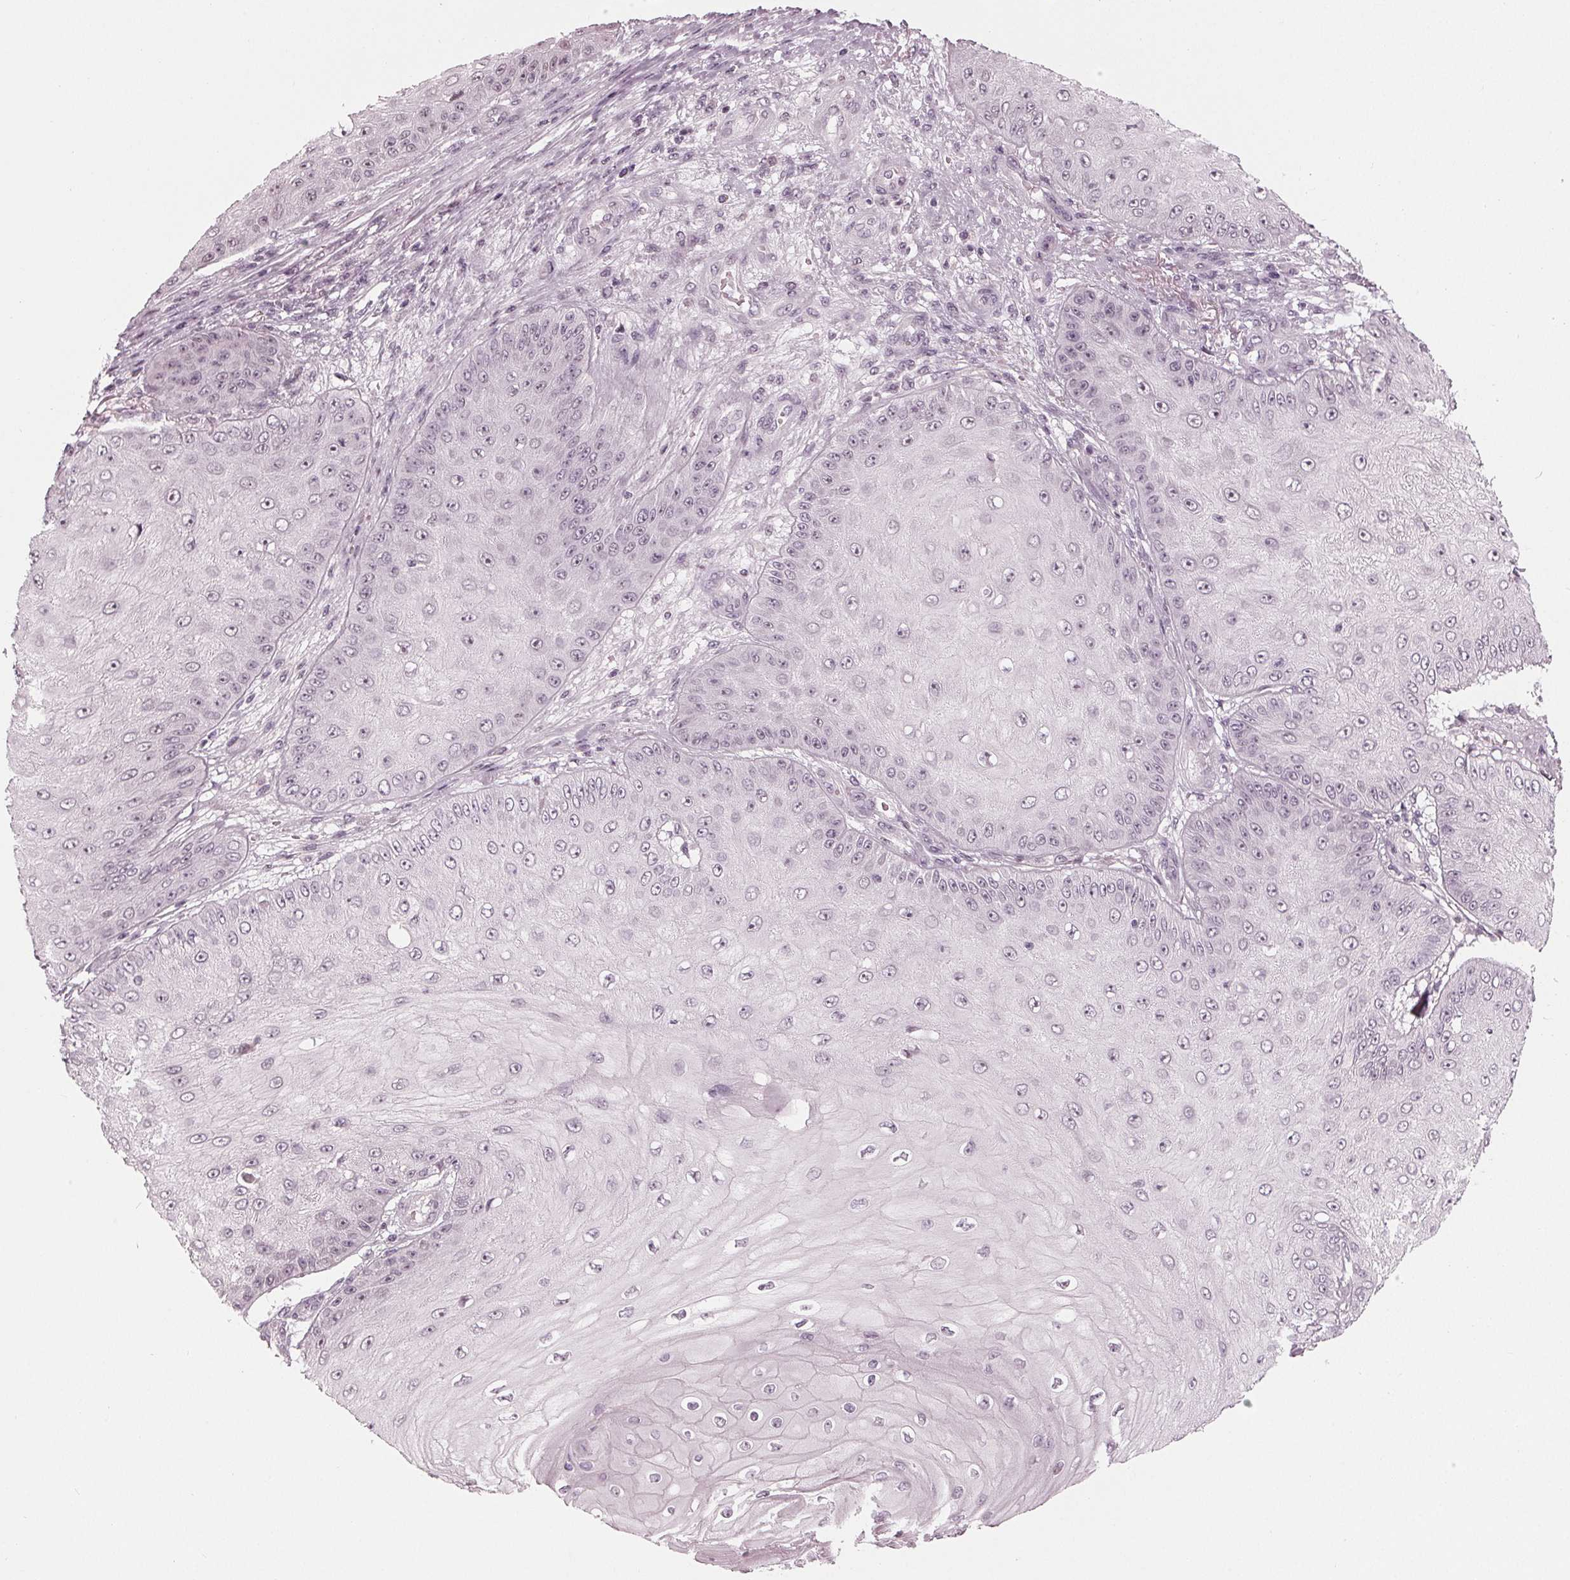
{"staining": {"intensity": "negative", "quantity": "none", "location": "none"}, "tissue": "skin cancer", "cell_type": "Tumor cells", "image_type": "cancer", "snomed": [{"axis": "morphology", "description": "Squamous cell carcinoma, NOS"}, {"axis": "topography", "description": "Skin"}], "caption": "Skin cancer stained for a protein using immunohistochemistry (IHC) shows no expression tumor cells.", "gene": "ADPRHL1", "patient": {"sex": "male", "age": 70}}